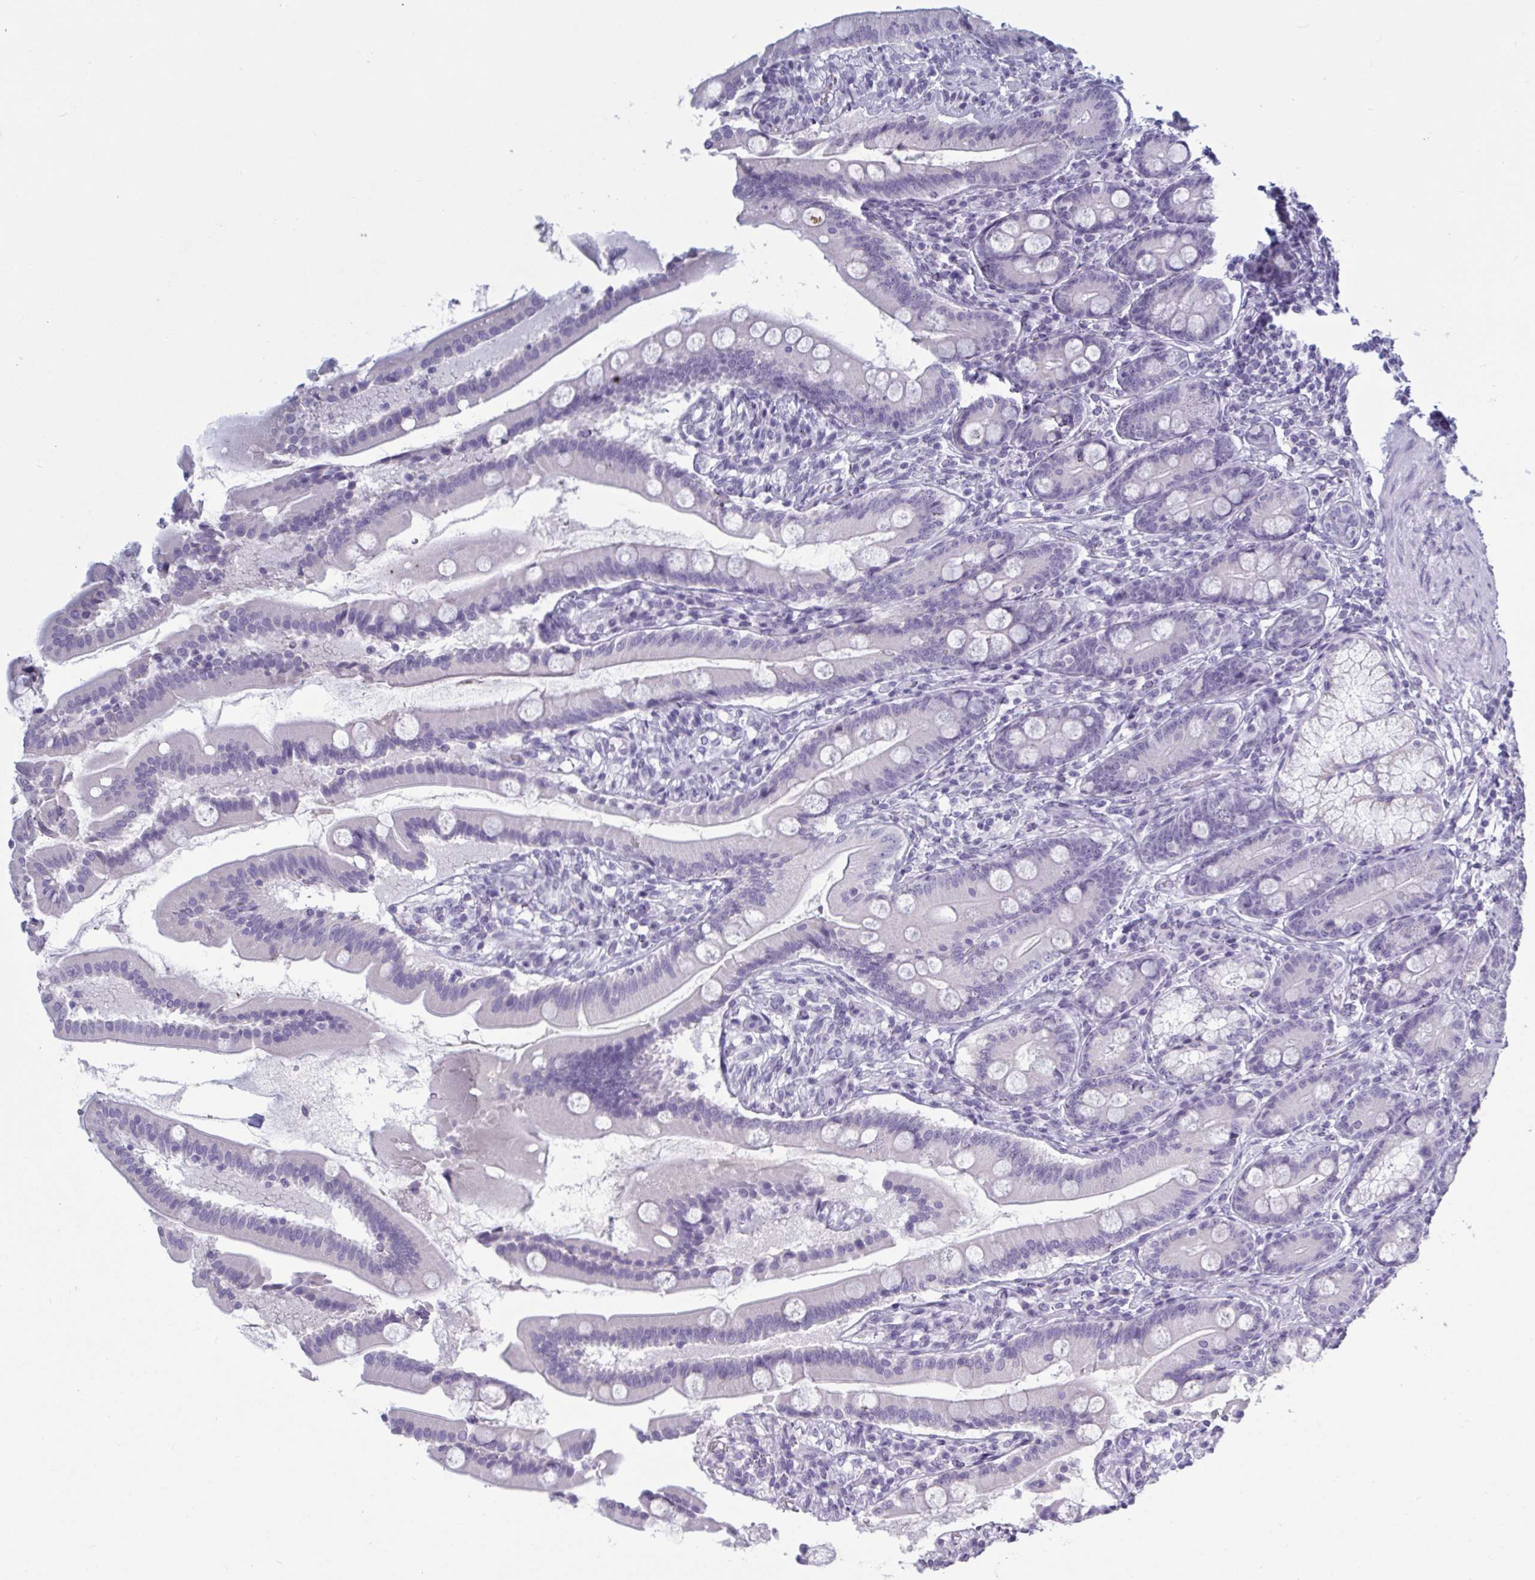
{"staining": {"intensity": "negative", "quantity": "none", "location": "none"}, "tissue": "duodenum", "cell_type": "Glandular cells", "image_type": "normal", "snomed": [{"axis": "morphology", "description": "Normal tissue, NOS"}, {"axis": "topography", "description": "Duodenum"}], "caption": "A high-resolution photomicrograph shows immunohistochemistry staining of unremarkable duodenum, which shows no significant staining in glandular cells. Nuclei are stained in blue.", "gene": "NDUFC2", "patient": {"sex": "female", "age": 67}}